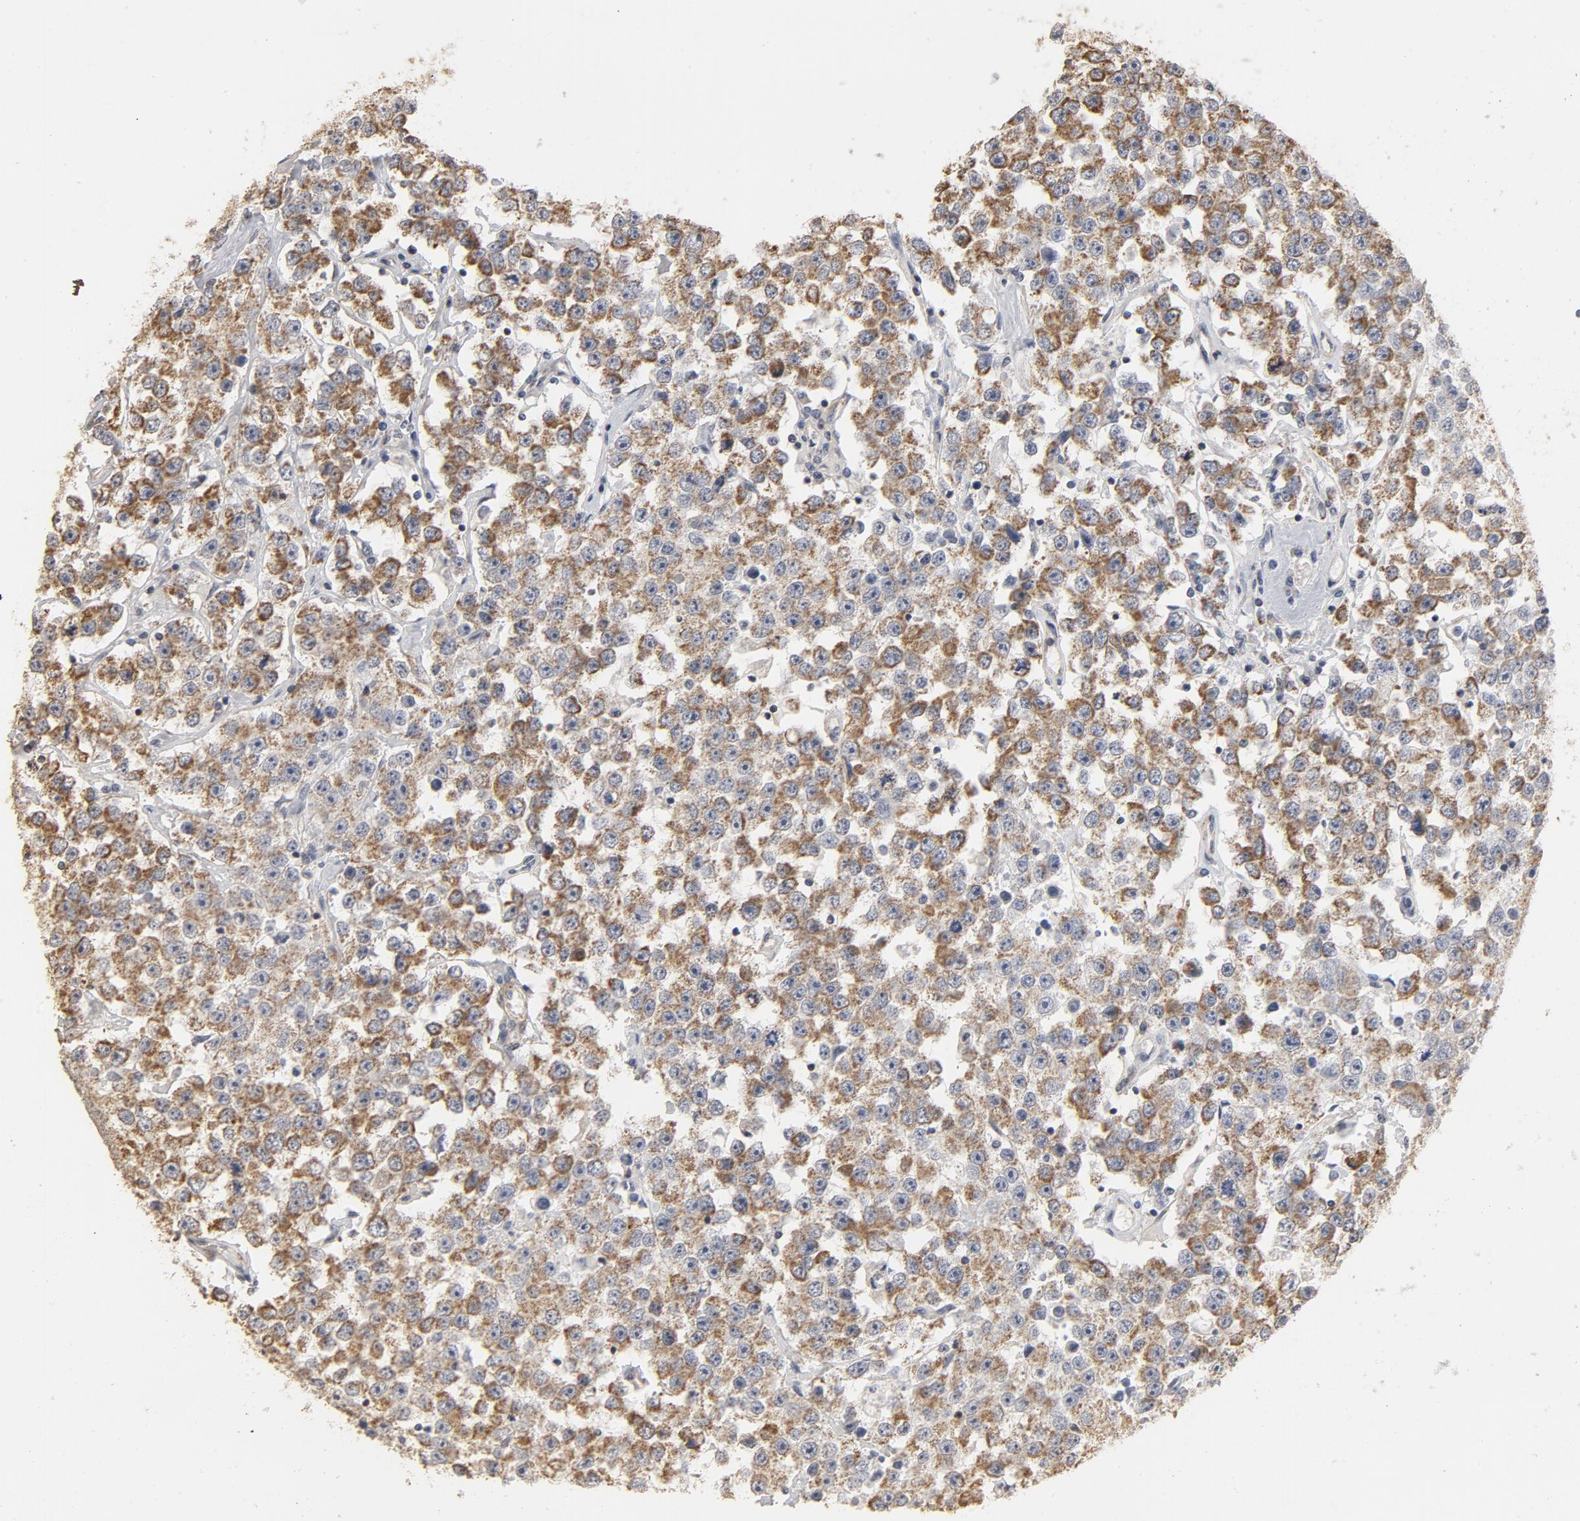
{"staining": {"intensity": "moderate", "quantity": ">75%", "location": "cytoplasmic/membranous"}, "tissue": "testis cancer", "cell_type": "Tumor cells", "image_type": "cancer", "snomed": [{"axis": "morphology", "description": "Seminoma, NOS"}, {"axis": "topography", "description": "Testis"}], "caption": "IHC micrograph of testis cancer stained for a protein (brown), which demonstrates medium levels of moderate cytoplasmic/membranous positivity in approximately >75% of tumor cells.", "gene": "GNG2", "patient": {"sex": "male", "age": 52}}